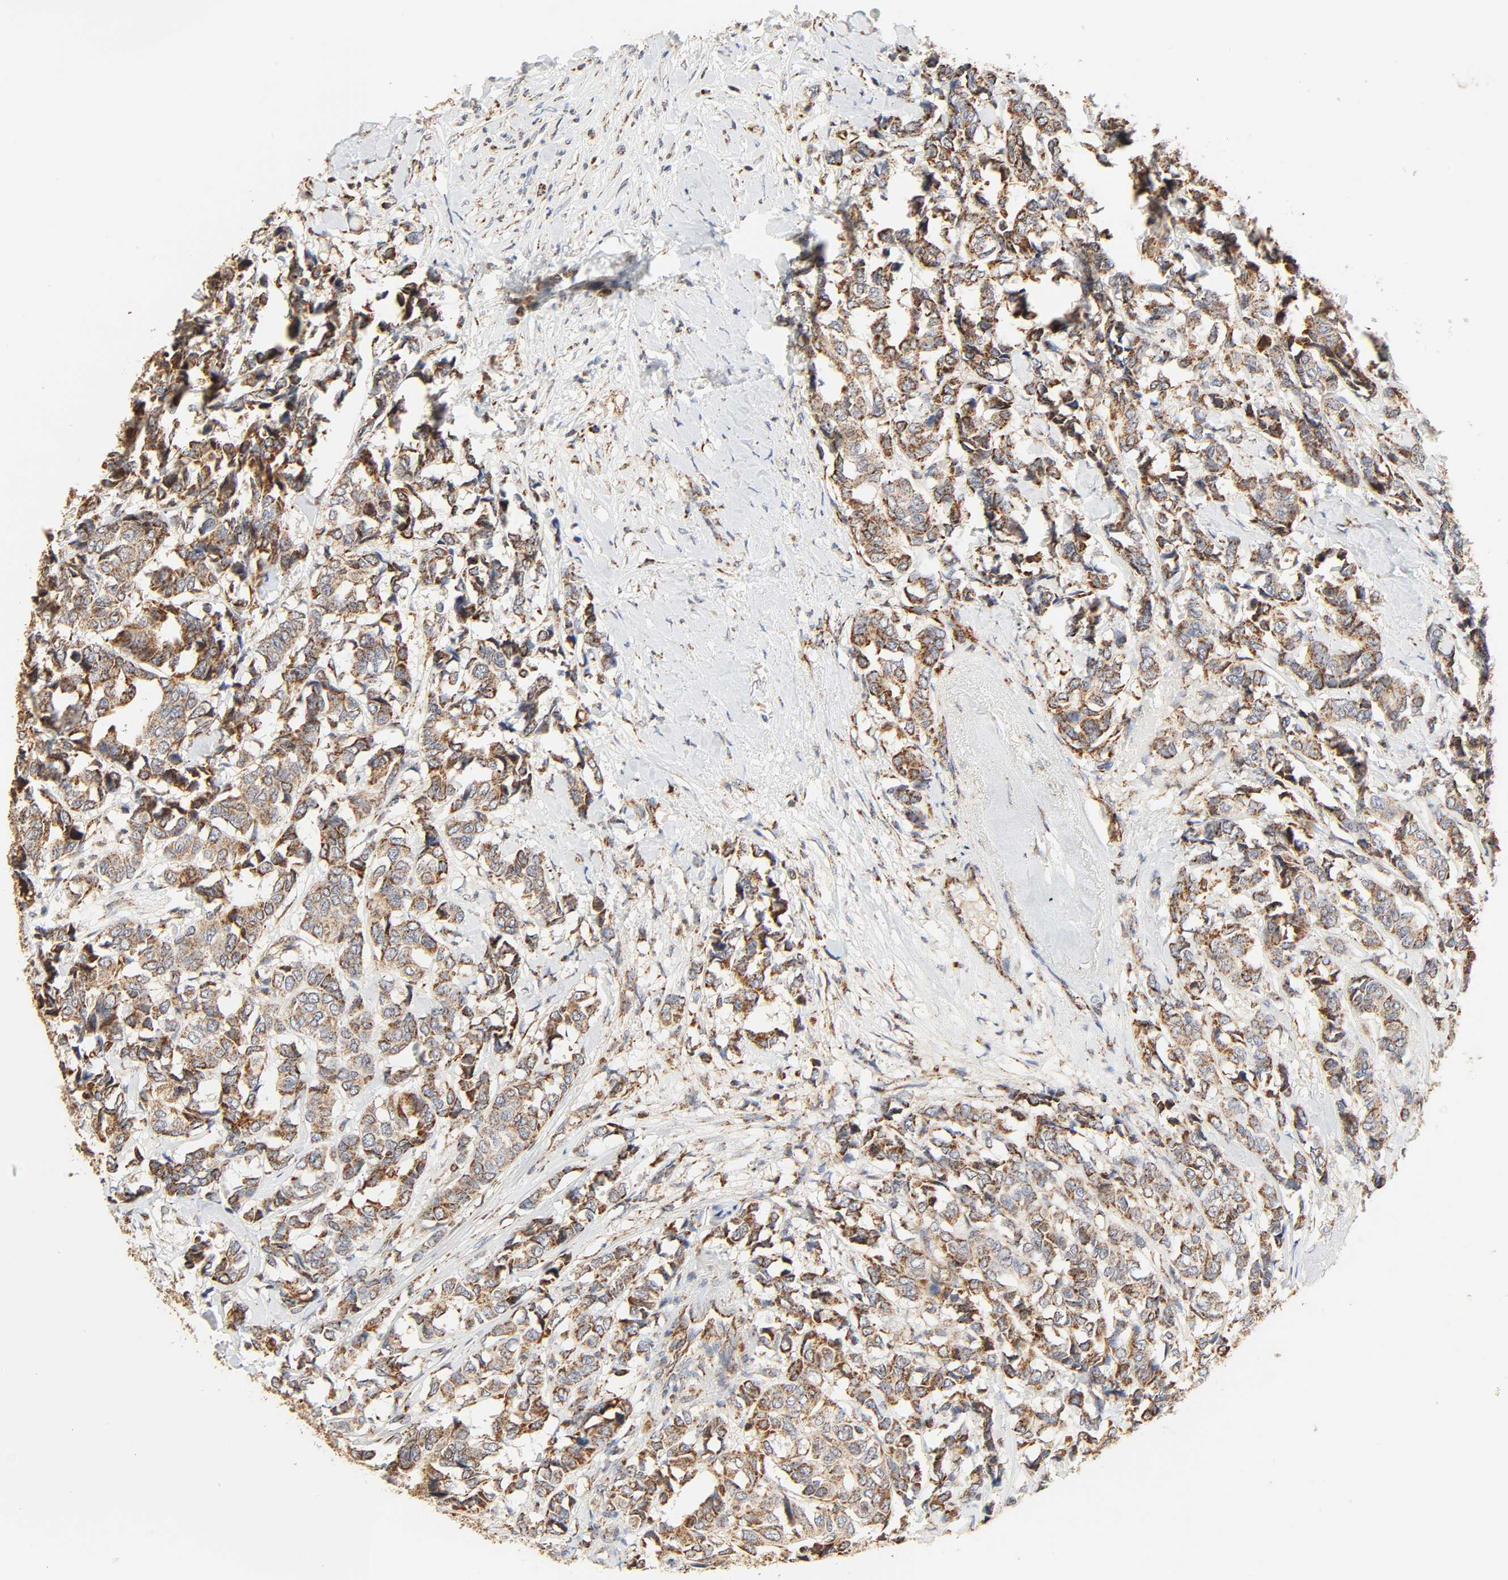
{"staining": {"intensity": "moderate", "quantity": ">75%", "location": "cytoplasmic/membranous"}, "tissue": "breast cancer", "cell_type": "Tumor cells", "image_type": "cancer", "snomed": [{"axis": "morphology", "description": "Duct carcinoma"}, {"axis": "topography", "description": "Breast"}], "caption": "Invasive ductal carcinoma (breast) stained with a brown dye exhibits moderate cytoplasmic/membranous positive positivity in approximately >75% of tumor cells.", "gene": "ZMAT5", "patient": {"sex": "female", "age": 87}}